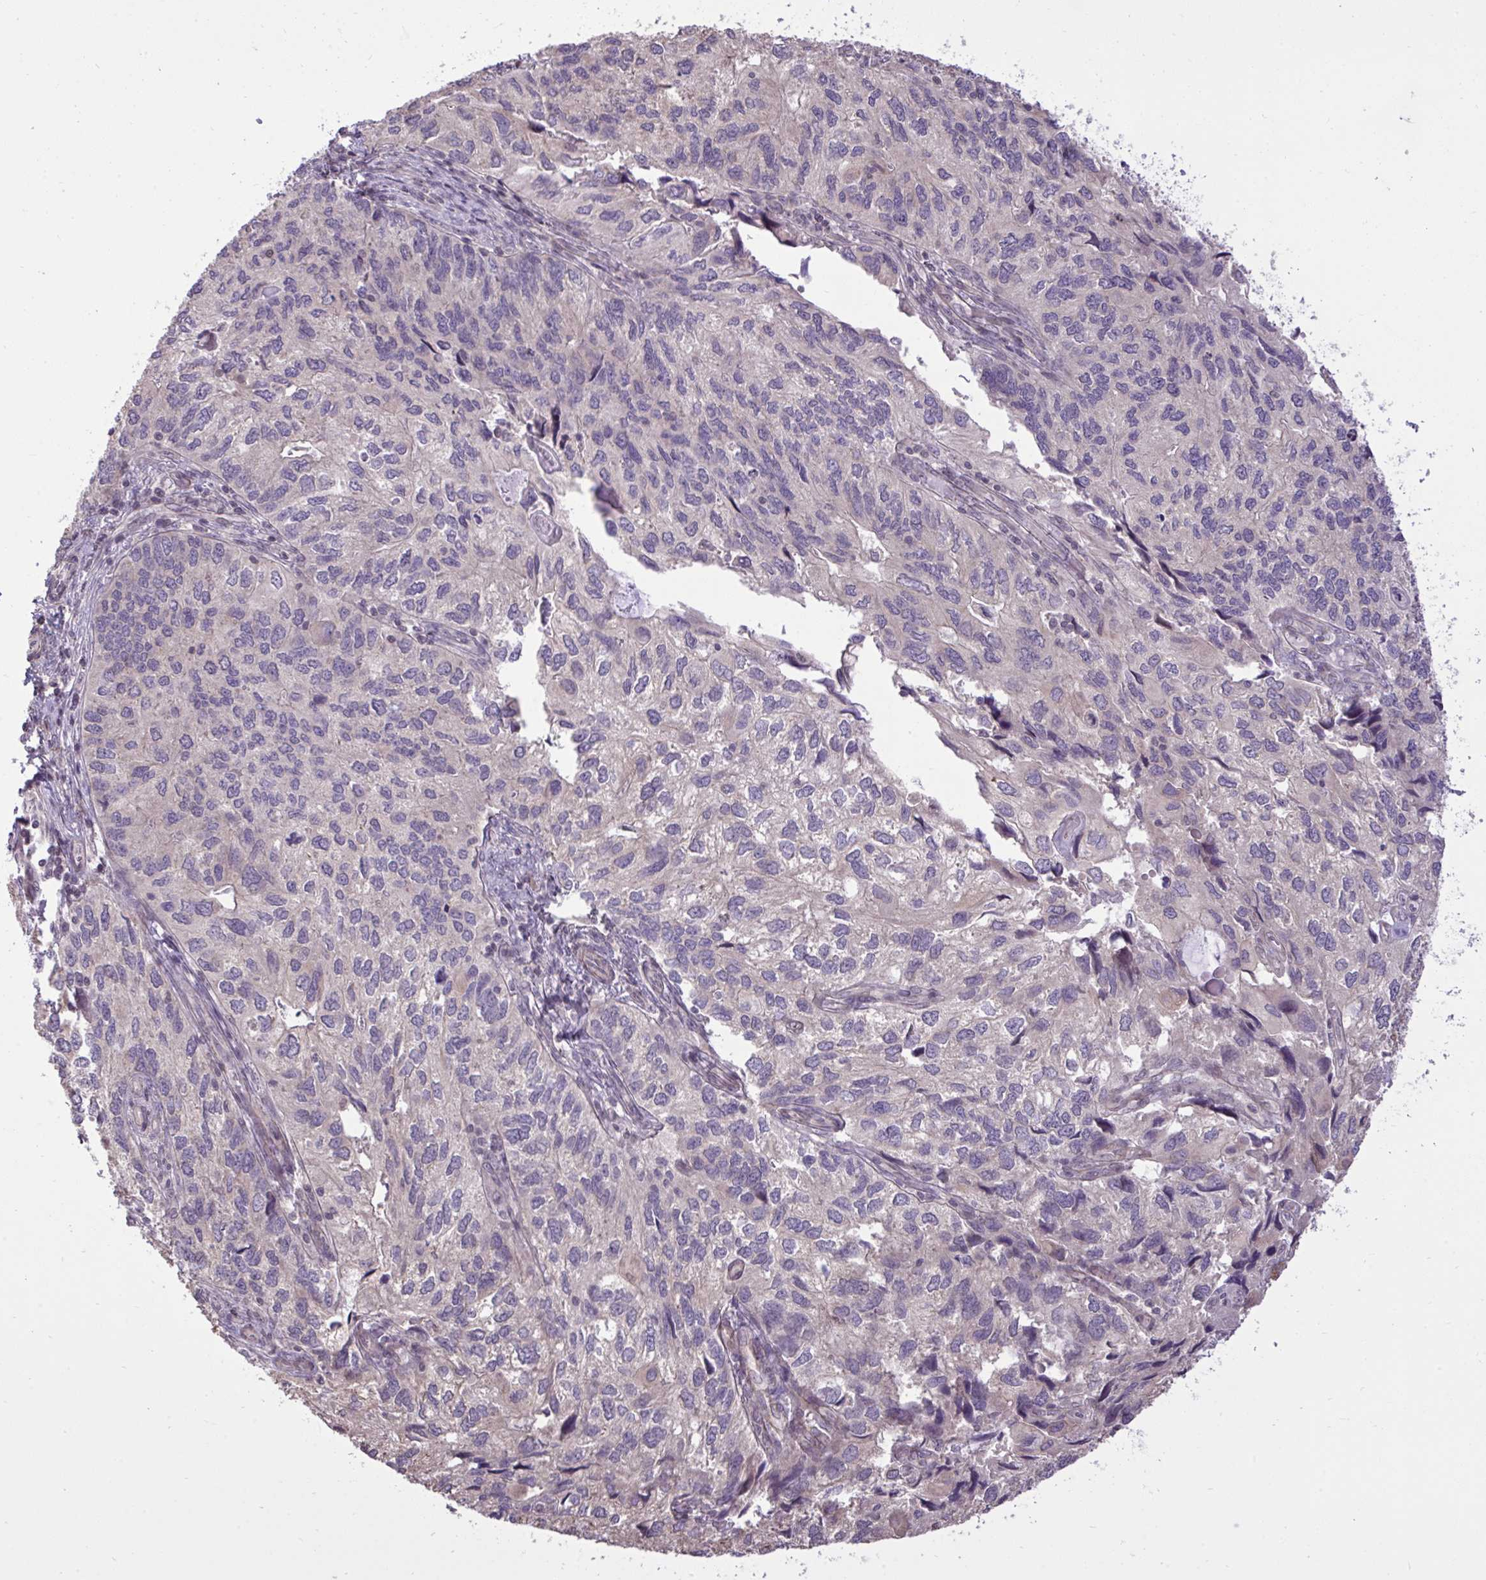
{"staining": {"intensity": "negative", "quantity": "none", "location": "none"}, "tissue": "endometrial cancer", "cell_type": "Tumor cells", "image_type": "cancer", "snomed": [{"axis": "morphology", "description": "Carcinoma, NOS"}, {"axis": "topography", "description": "Uterus"}], "caption": "Tumor cells are negative for brown protein staining in endometrial cancer (carcinoma). (DAB (3,3'-diaminobenzidine) immunohistochemistry (IHC) with hematoxylin counter stain).", "gene": "CYP20A1", "patient": {"sex": "female", "age": 76}}